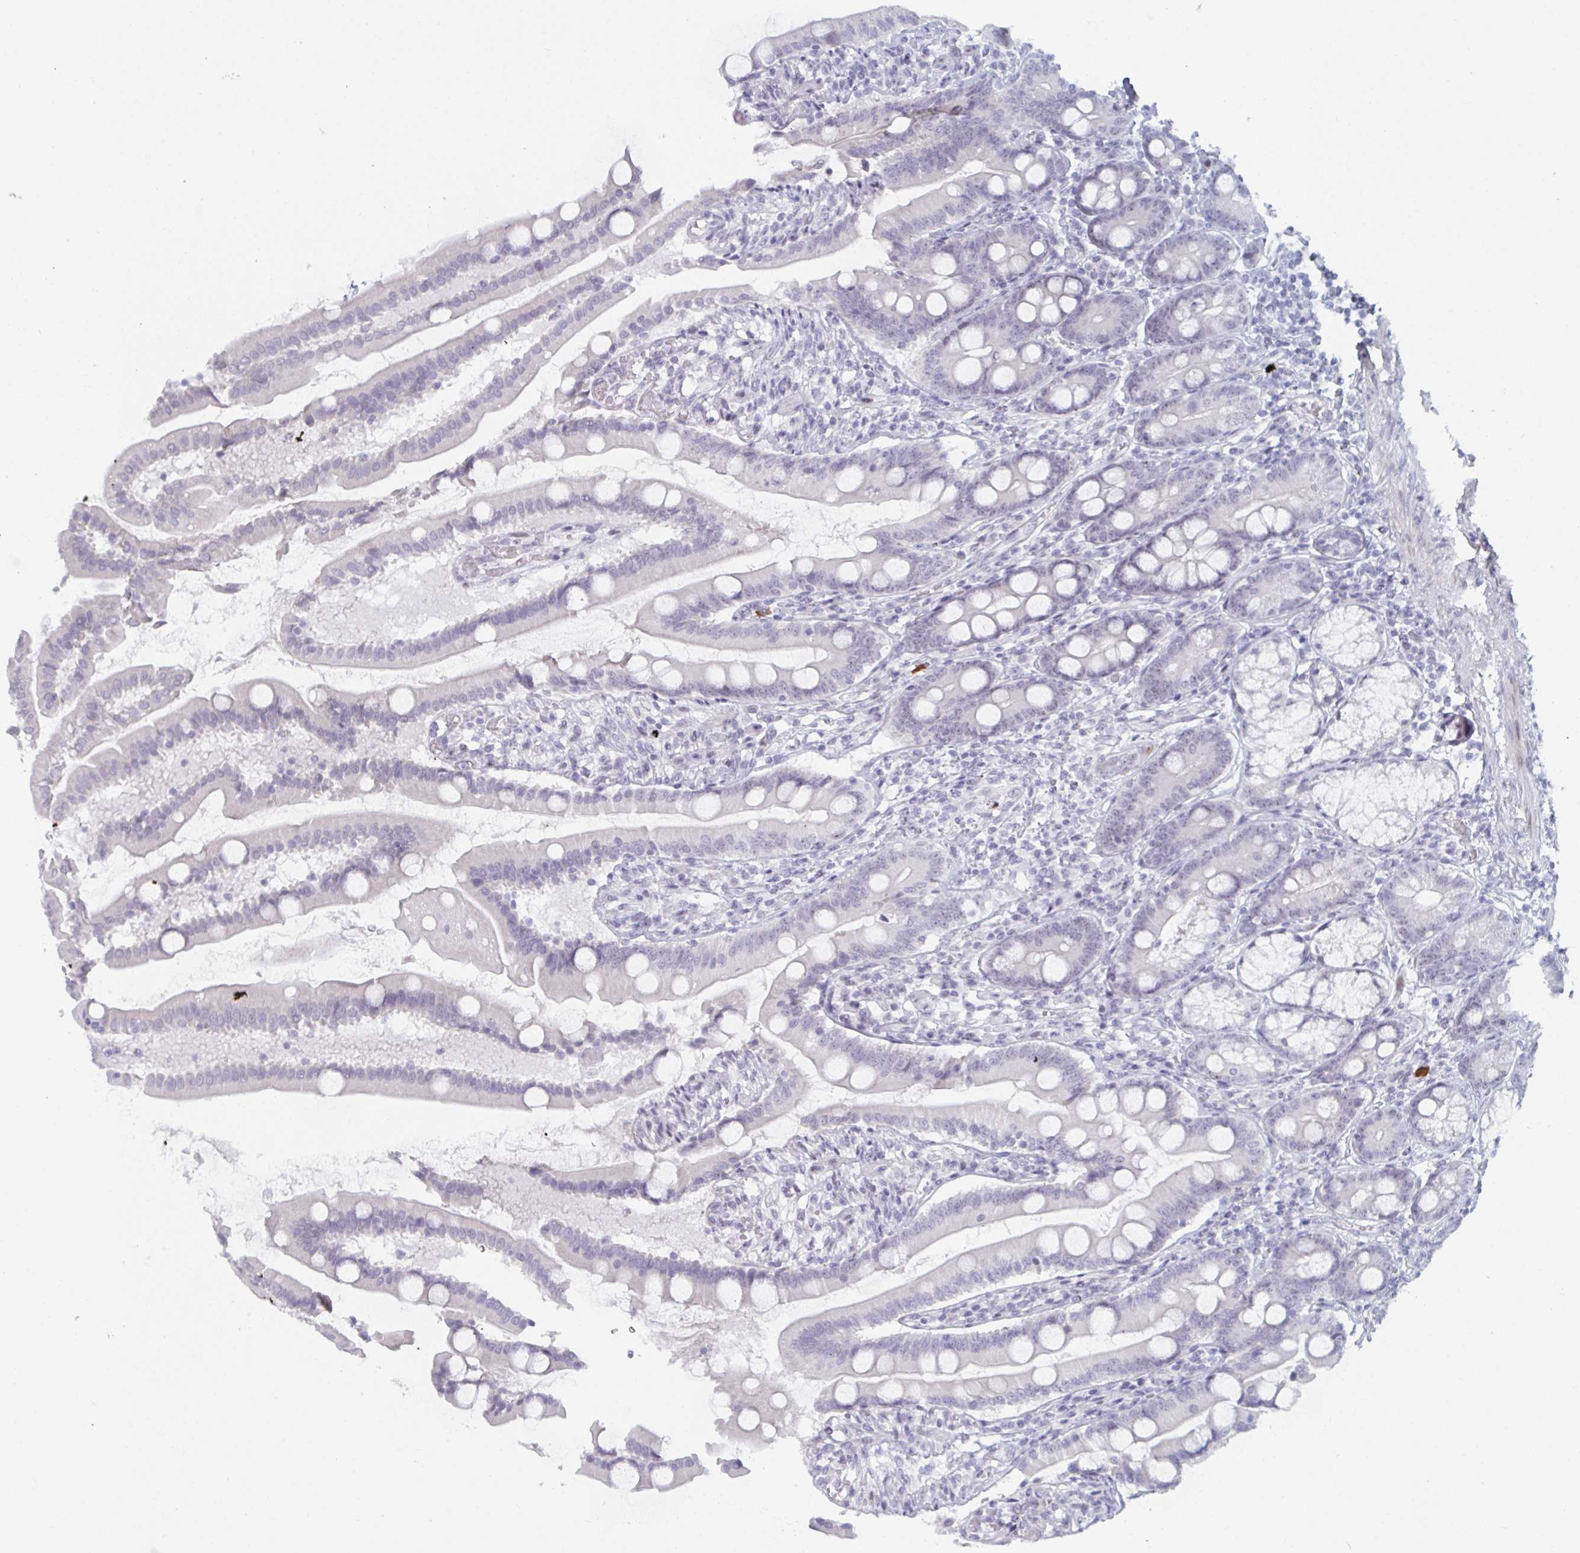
{"staining": {"intensity": "weak", "quantity": "<25%", "location": "nuclear"}, "tissue": "duodenum", "cell_type": "Glandular cells", "image_type": "normal", "snomed": [{"axis": "morphology", "description": "Normal tissue, NOS"}, {"axis": "topography", "description": "Duodenum"}], "caption": "This image is of unremarkable duodenum stained with immunohistochemistry to label a protein in brown with the nuclei are counter-stained blue. There is no positivity in glandular cells.", "gene": "NR1H2", "patient": {"sex": "female", "age": 67}}